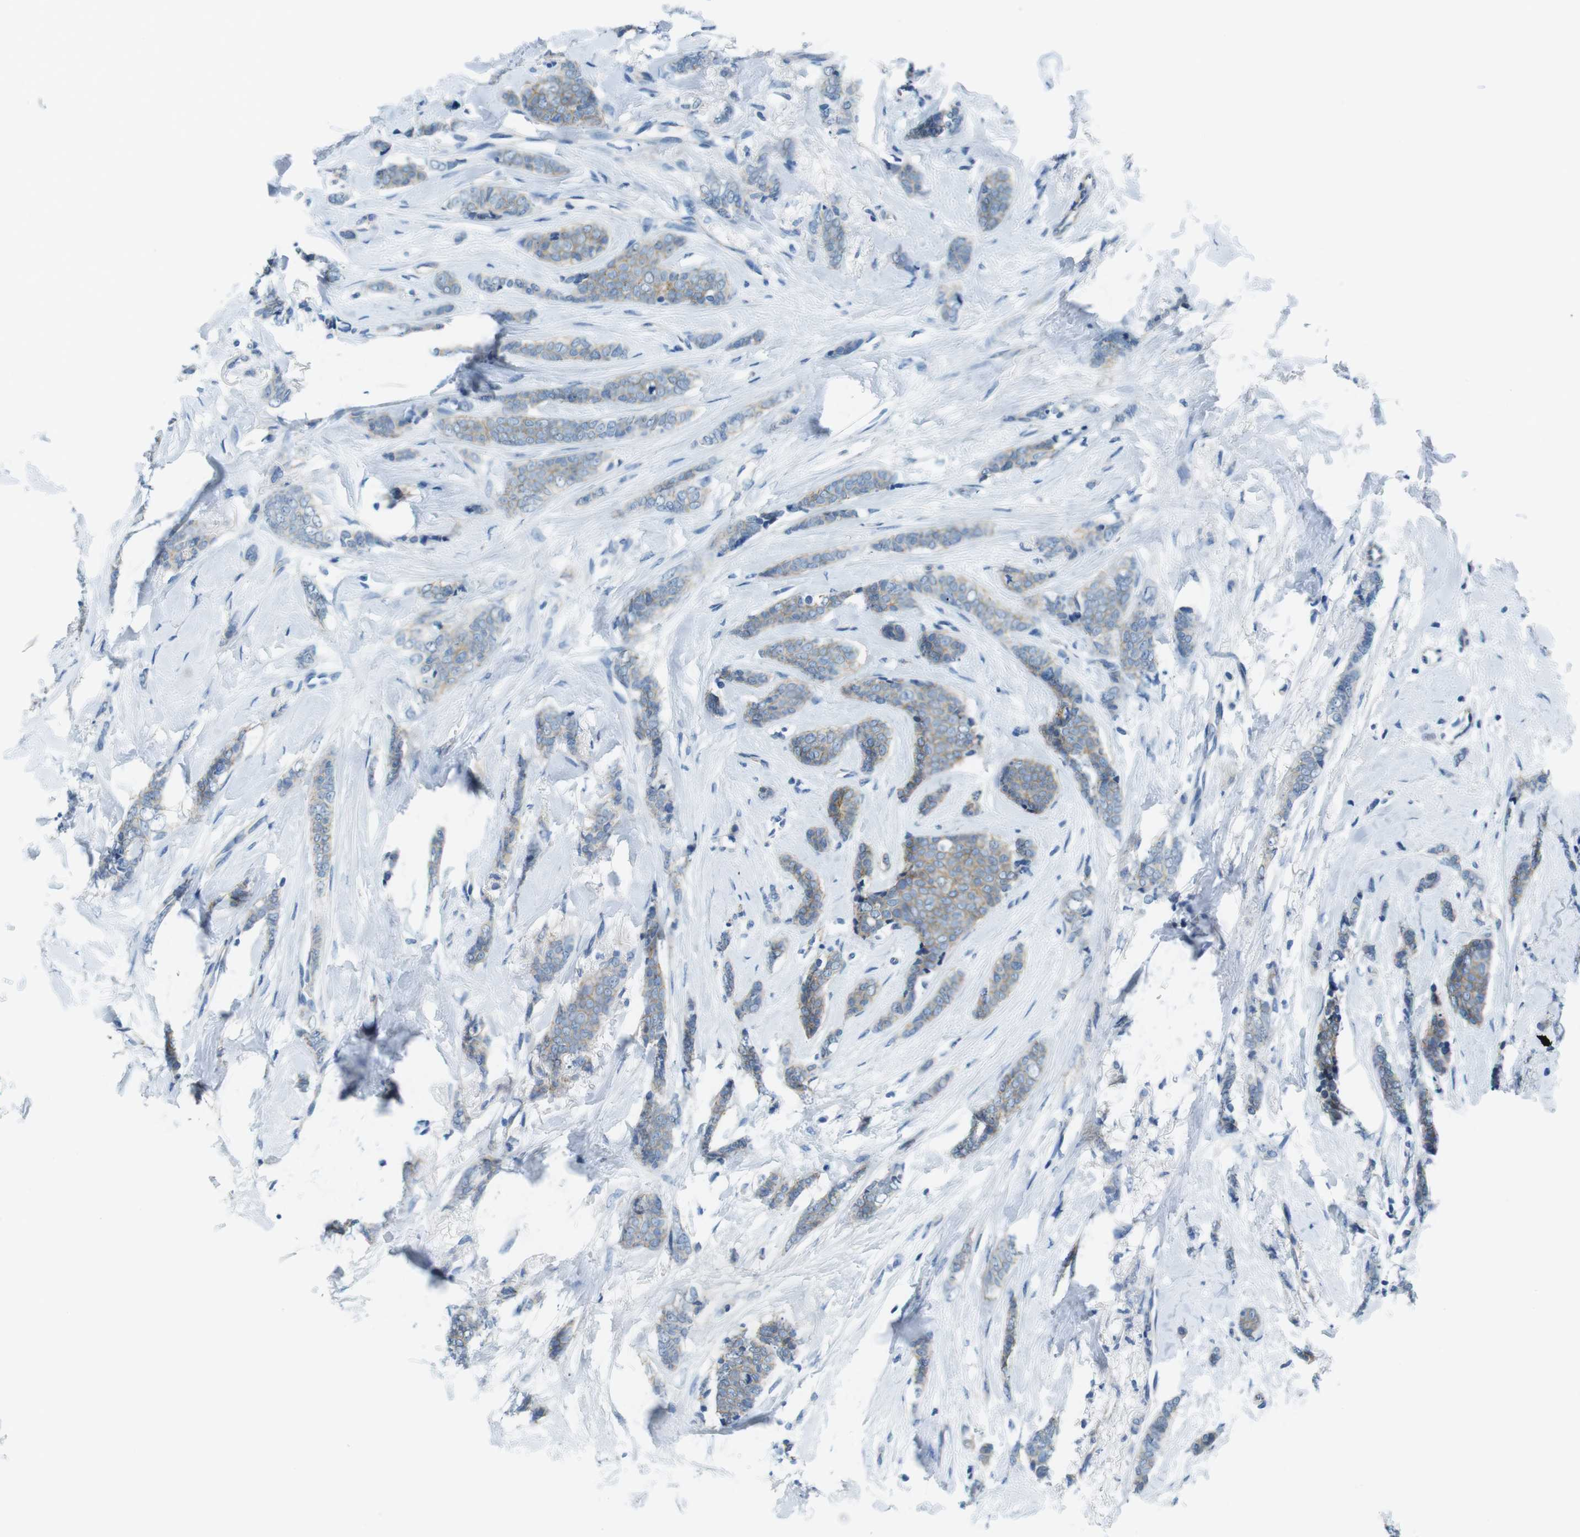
{"staining": {"intensity": "weak", "quantity": ">75%", "location": "cytoplasmic/membranous"}, "tissue": "breast cancer", "cell_type": "Tumor cells", "image_type": "cancer", "snomed": [{"axis": "morphology", "description": "Lobular carcinoma"}, {"axis": "topography", "description": "Skin"}, {"axis": "topography", "description": "Breast"}], "caption": "Protein staining displays weak cytoplasmic/membranous staining in approximately >75% of tumor cells in lobular carcinoma (breast).", "gene": "SLC6A6", "patient": {"sex": "female", "age": 46}}